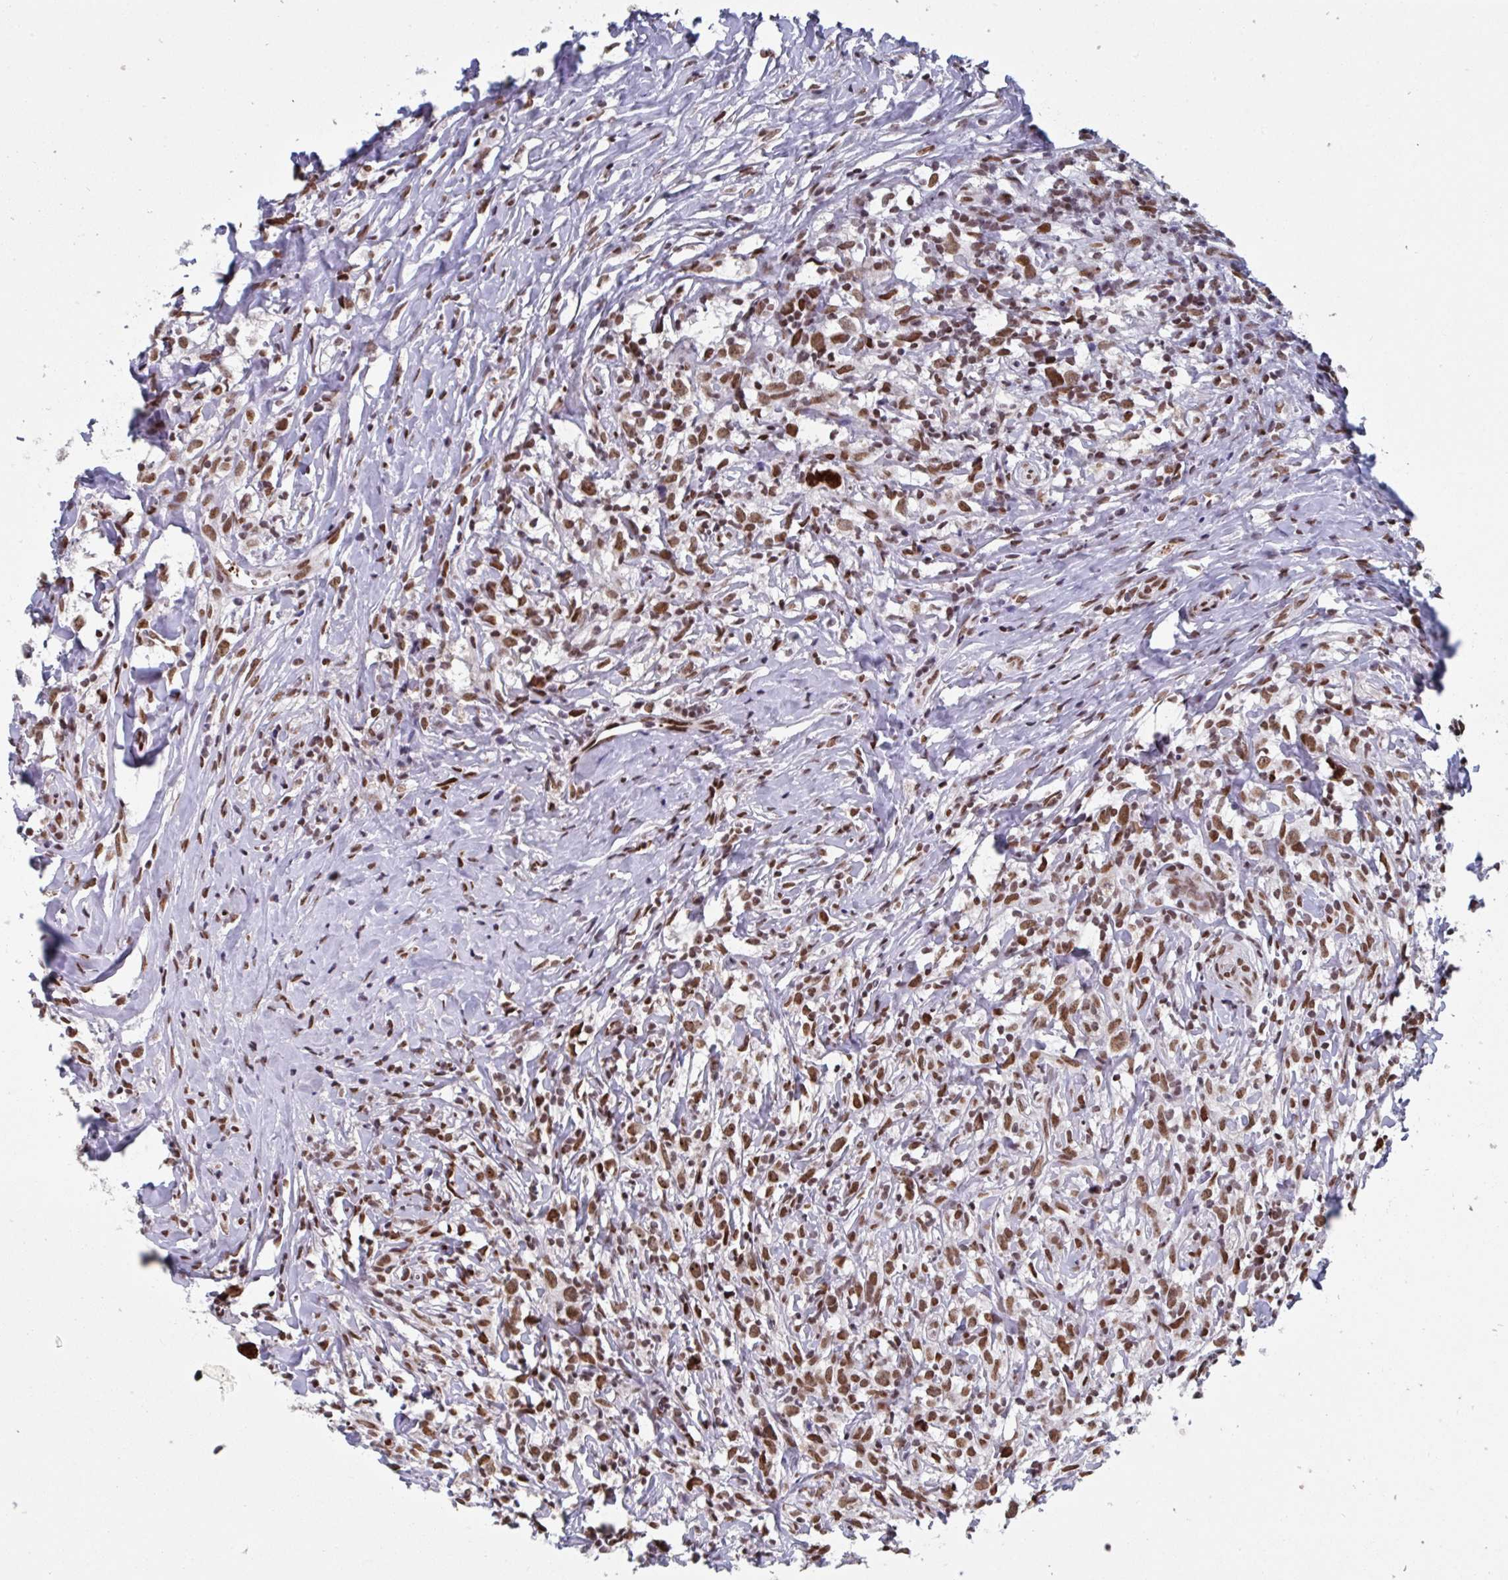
{"staining": {"intensity": "strong", "quantity": ">75%", "location": "nuclear"}, "tissue": "lymphoma", "cell_type": "Tumor cells", "image_type": "cancer", "snomed": [{"axis": "morphology", "description": "Hodgkin's disease, NOS"}, {"axis": "topography", "description": "No Tissue"}], "caption": "Brown immunohistochemical staining in human Hodgkin's disease demonstrates strong nuclear positivity in approximately >75% of tumor cells. The staining was performed using DAB to visualize the protein expression in brown, while the nuclei were stained in blue with hematoxylin (Magnification: 20x).", "gene": "ZNF607", "patient": {"sex": "female", "age": 21}}